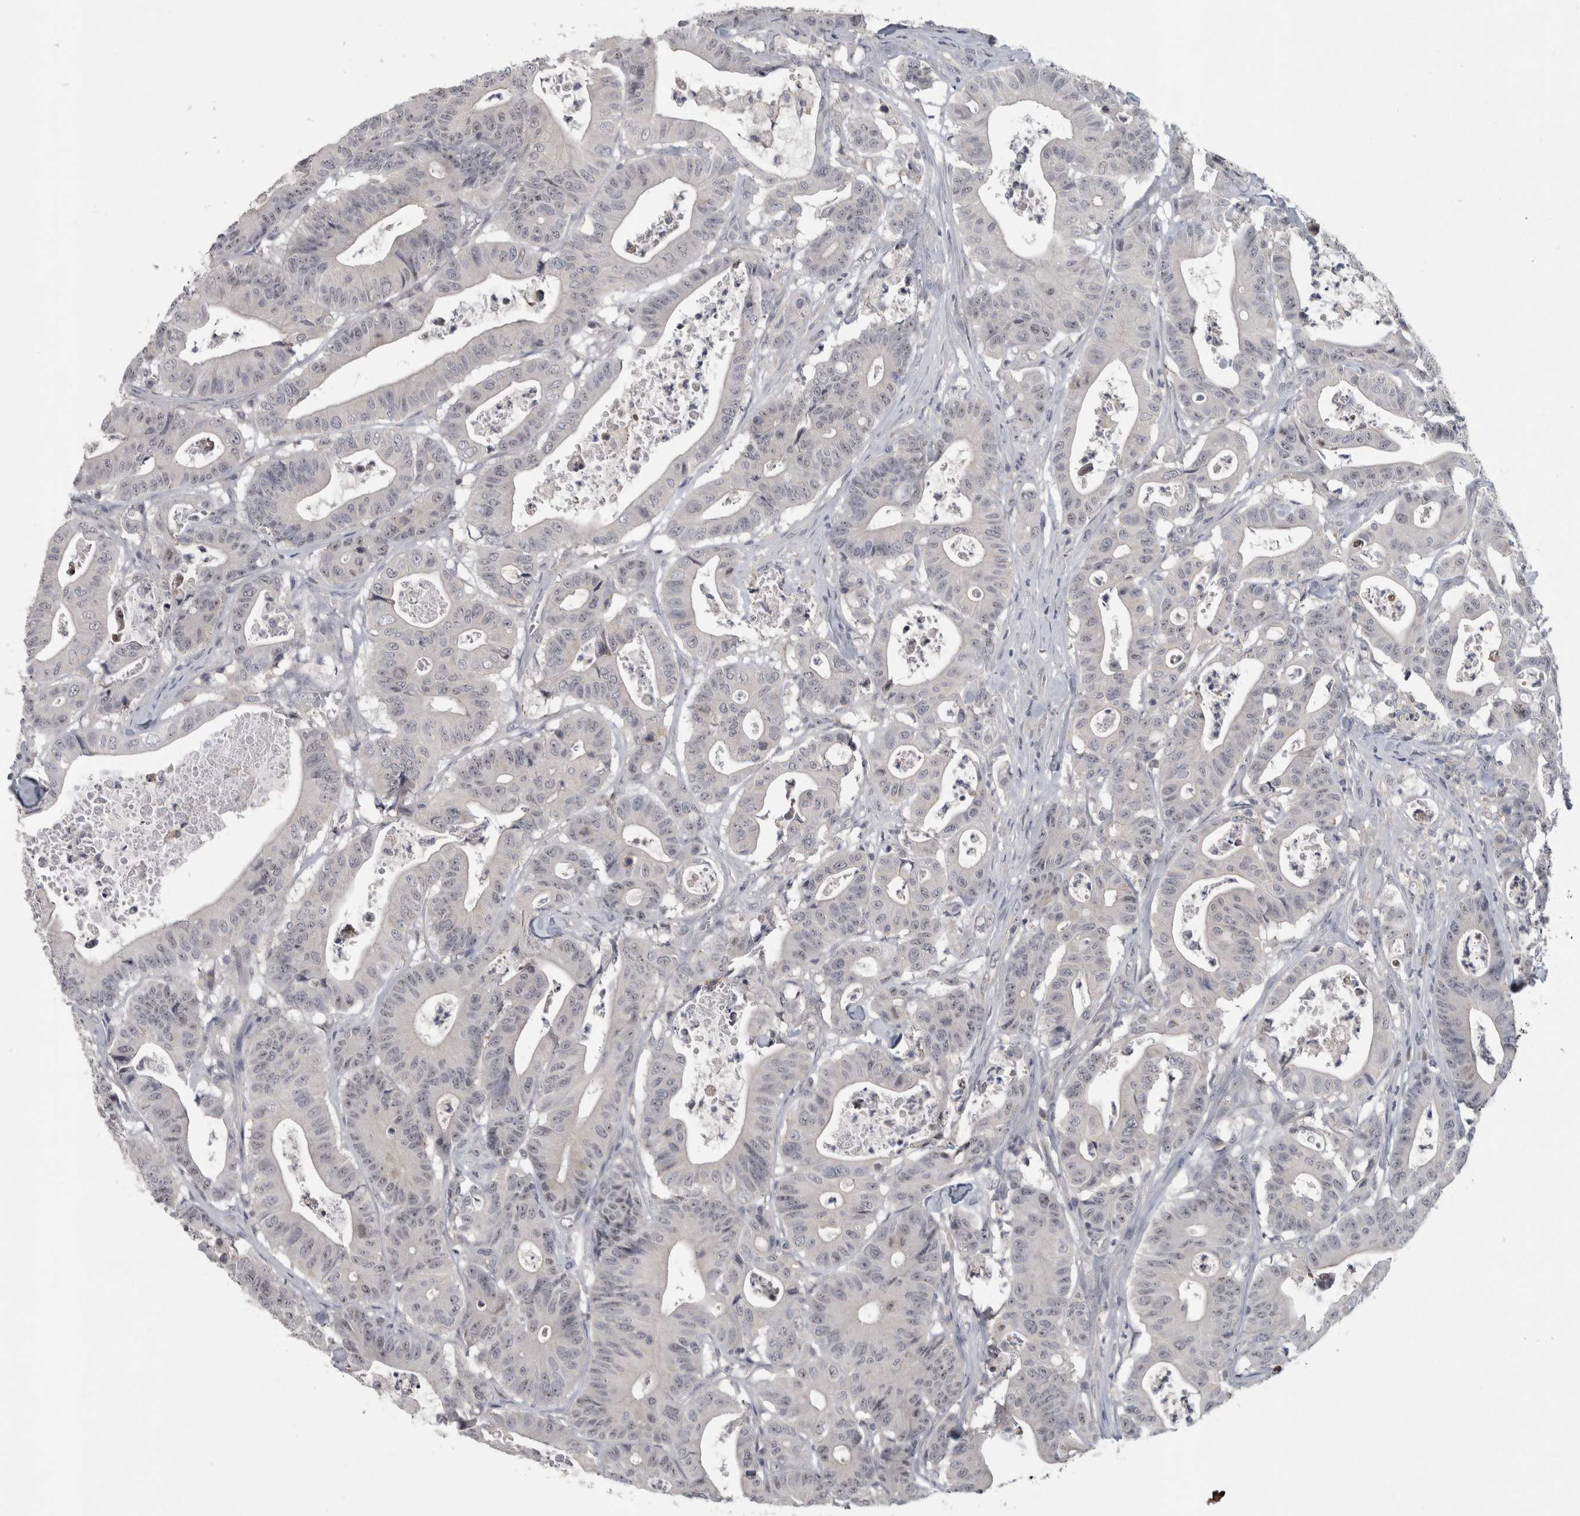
{"staining": {"intensity": "negative", "quantity": "none", "location": "none"}, "tissue": "colorectal cancer", "cell_type": "Tumor cells", "image_type": "cancer", "snomed": [{"axis": "morphology", "description": "Adenocarcinoma, NOS"}, {"axis": "topography", "description": "Colon"}], "caption": "IHC image of neoplastic tissue: human colorectal cancer (adenocarcinoma) stained with DAB reveals no significant protein expression in tumor cells.", "gene": "RBM28", "patient": {"sex": "female", "age": 84}}